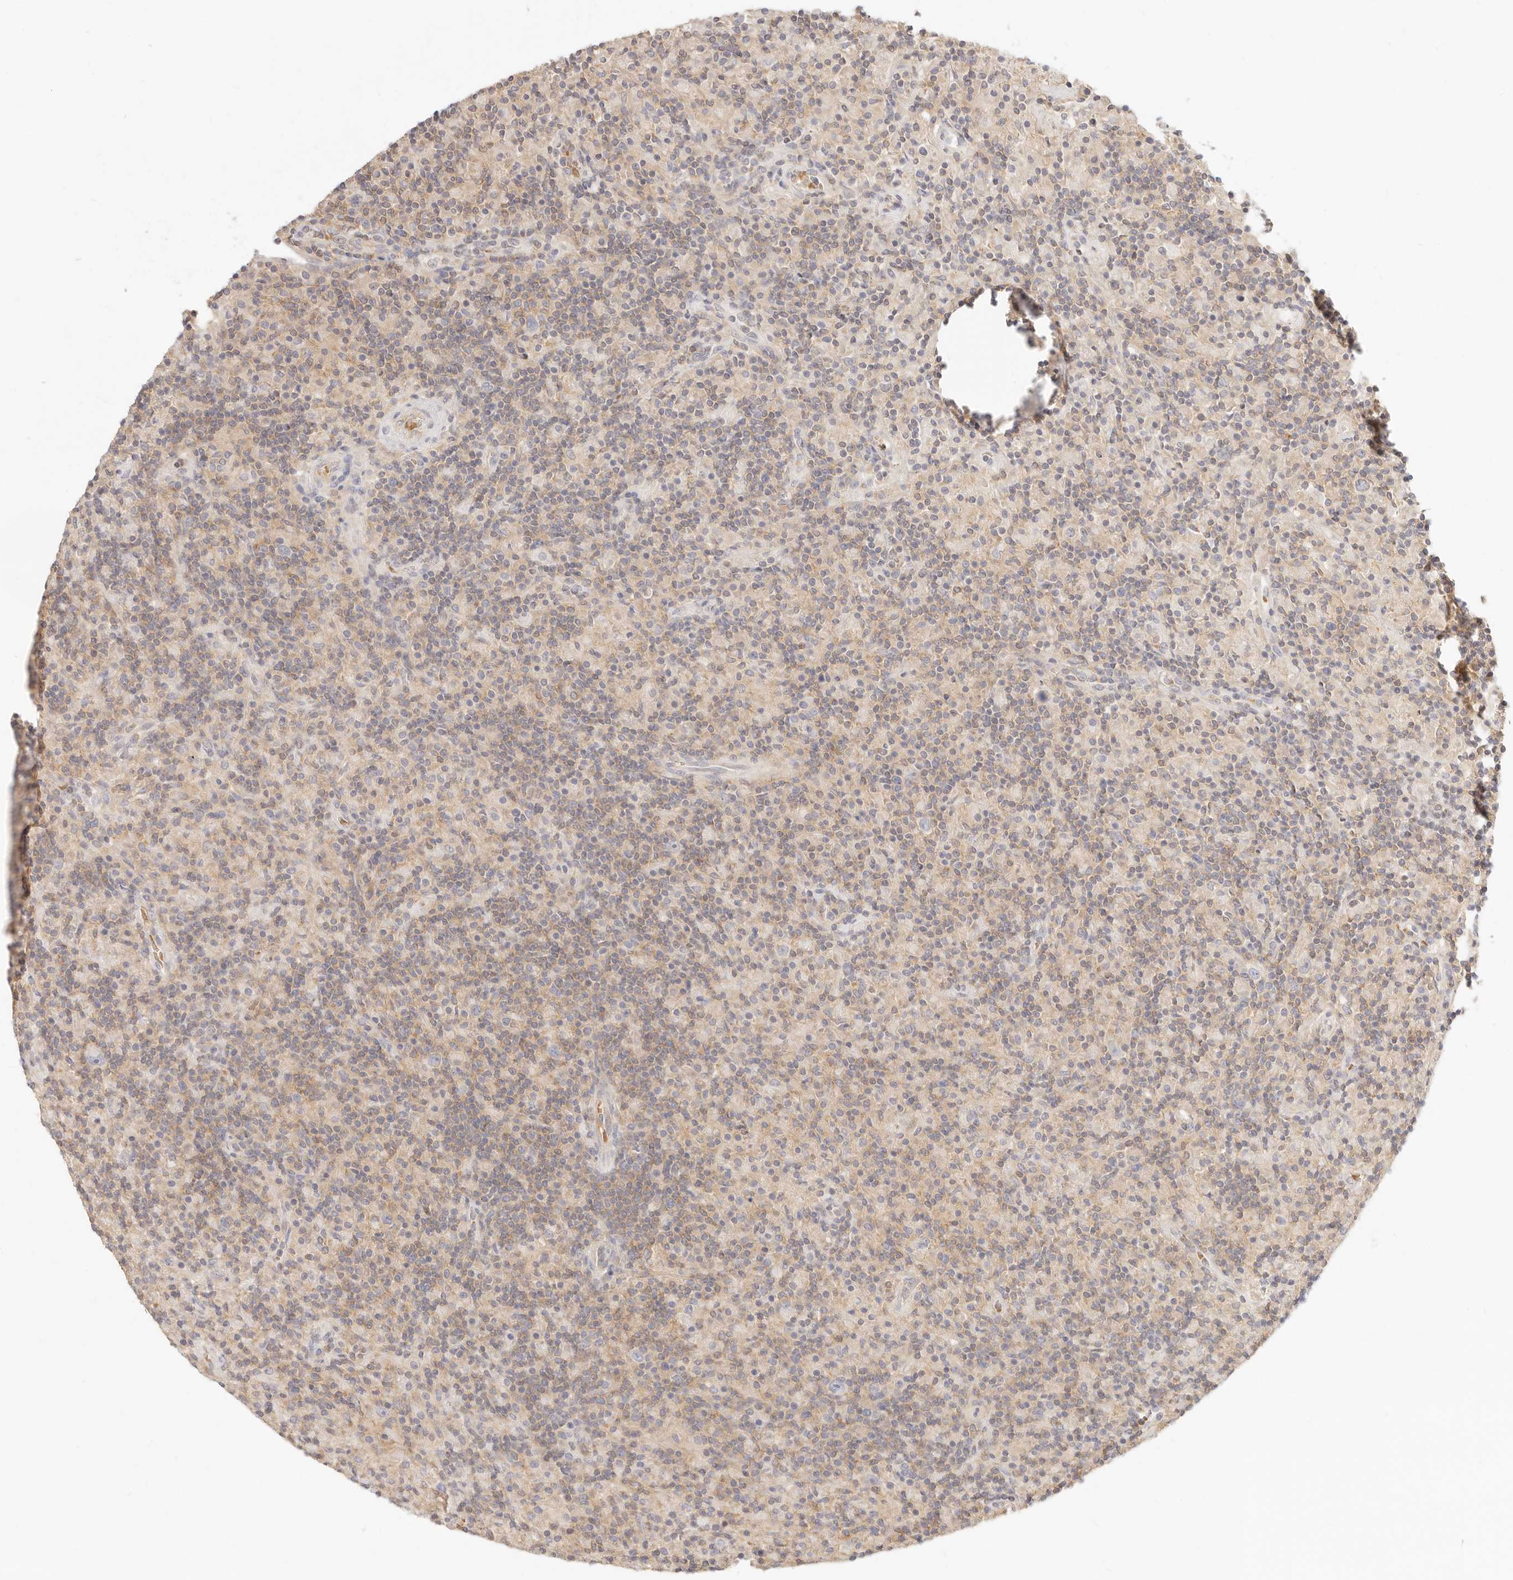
{"staining": {"intensity": "negative", "quantity": "none", "location": "none"}, "tissue": "lymphoma", "cell_type": "Tumor cells", "image_type": "cancer", "snomed": [{"axis": "morphology", "description": "Hodgkin's disease, NOS"}, {"axis": "topography", "description": "Lymph node"}], "caption": "Hodgkin's disease was stained to show a protein in brown. There is no significant expression in tumor cells.", "gene": "LTB4R2", "patient": {"sex": "male", "age": 70}}